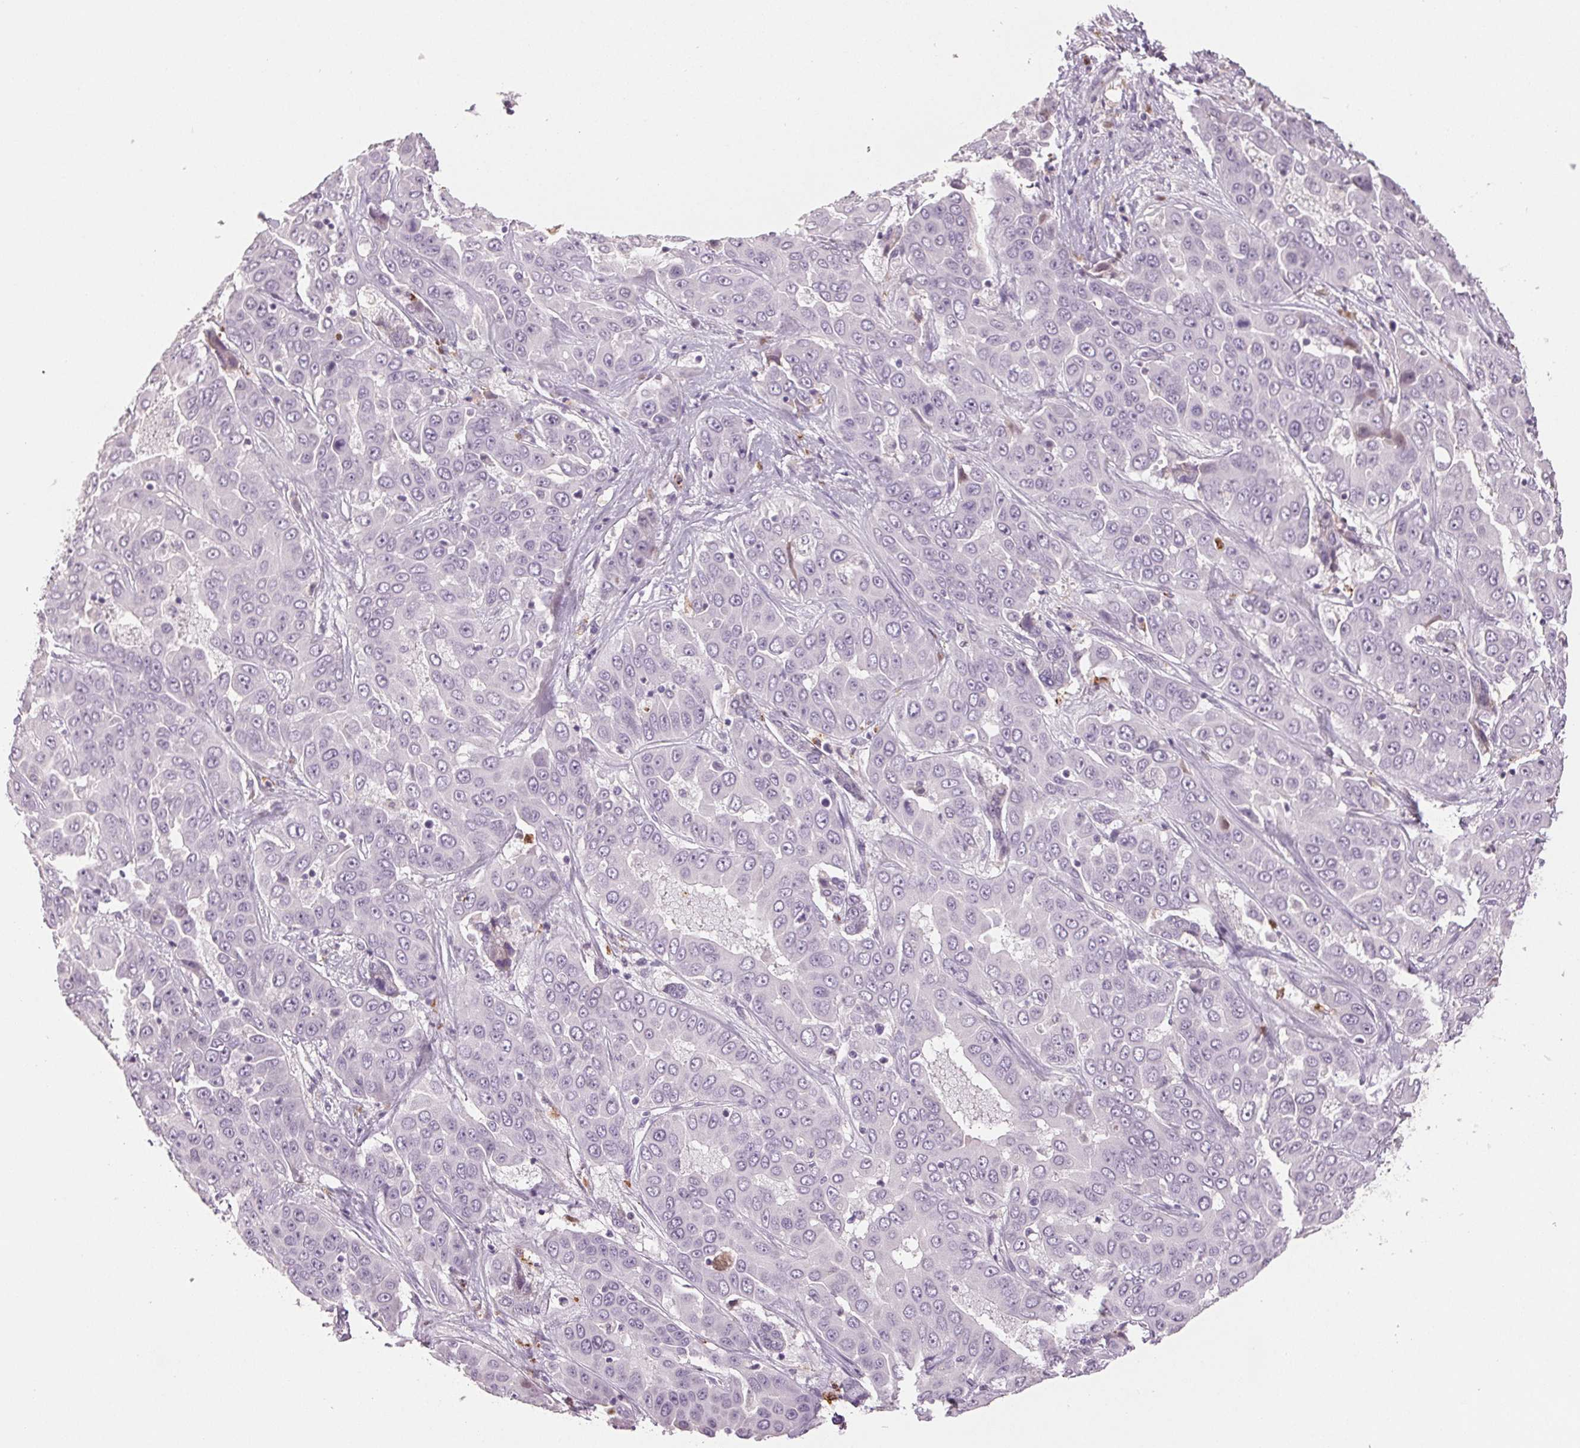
{"staining": {"intensity": "negative", "quantity": "none", "location": "none"}, "tissue": "liver cancer", "cell_type": "Tumor cells", "image_type": "cancer", "snomed": [{"axis": "morphology", "description": "Cholangiocarcinoma"}, {"axis": "topography", "description": "Liver"}], "caption": "Immunohistochemistry image of human liver cancer stained for a protein (brown), which displays no expression in tumor cells. (DAB IHC with hematoxylin counter stain).", "gene": "LTF", "patient": {"sex": "female", "age": 52}}